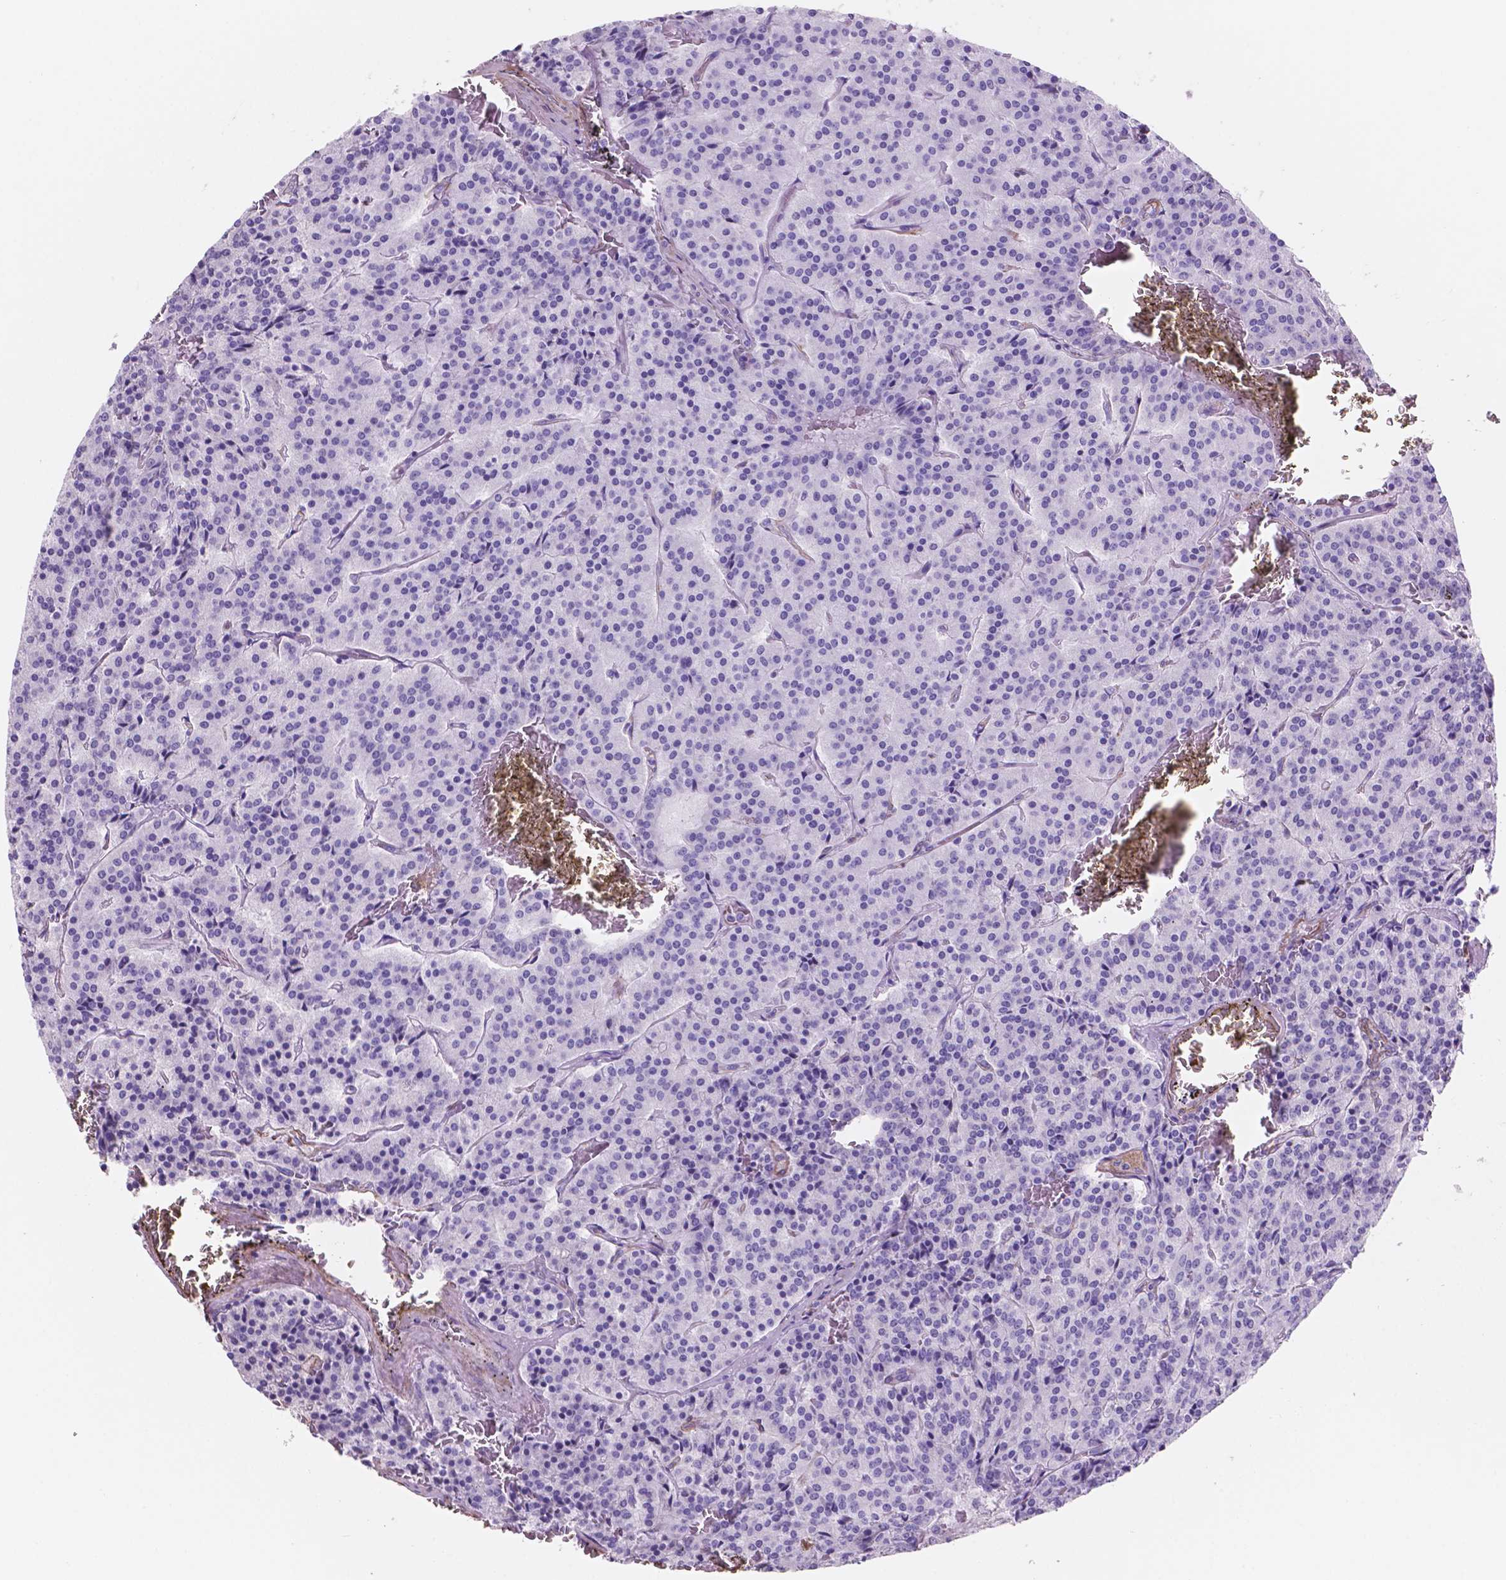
{"staining": {"intensity": "negative", "quantity": "none", "location": "none"}, "tissue": "carcinoid", "cell_type": "Tumor cells", "image_type": "cancer", "snomed": [{"axis": "morphology", "description": "Carcinoid, malignant, NOS"}, {"axis": "topography", "description": "Lung"}], "caption": "Carcinoid stained for a protein using immunohistochemistry reveals no staining tumor cells.", "gene": "TOR2A", "patient": {"sex": "male", "age": 70}}